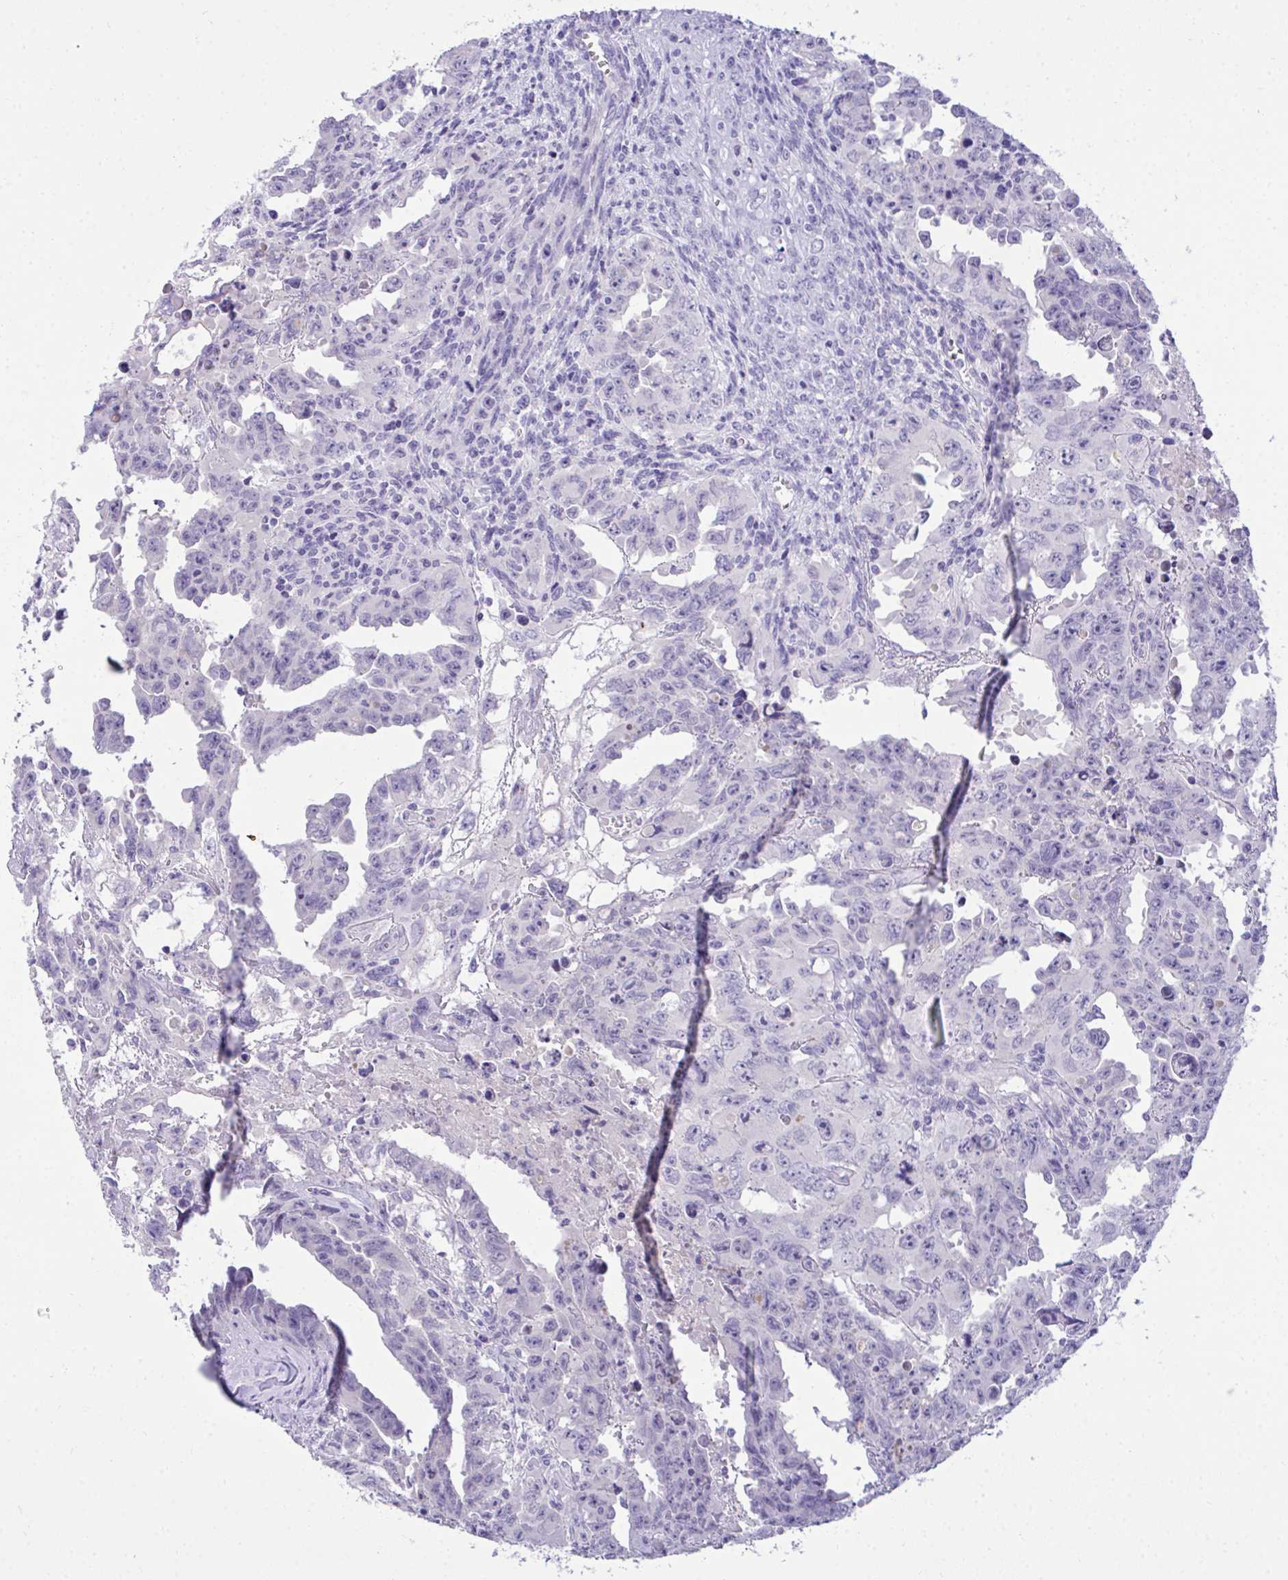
{"staining": {"intensity": "negative", "quantity": "none", "location": "none"}, "tissue": "testis cancer", "cell_type": "Tumor cells", "image_type": "cancer", "snomed": [{"axis": "morphology", "description": "Carcinoma, Embryonal, NOS"}, {"axis": "topography", "description": "Testis"}], "caption": "The immunohistochemistry (IHC) photomicrograph has no significant staining in tumor cells of embryonal carcinoma (testis) tissue. (Brightfield microscopy of DAB (3,3'-diaminobenzidine) immunohistochemistry at high magnification).", "gene": "TMCO5A", "patient": {"sex": "male", "age": 24}}